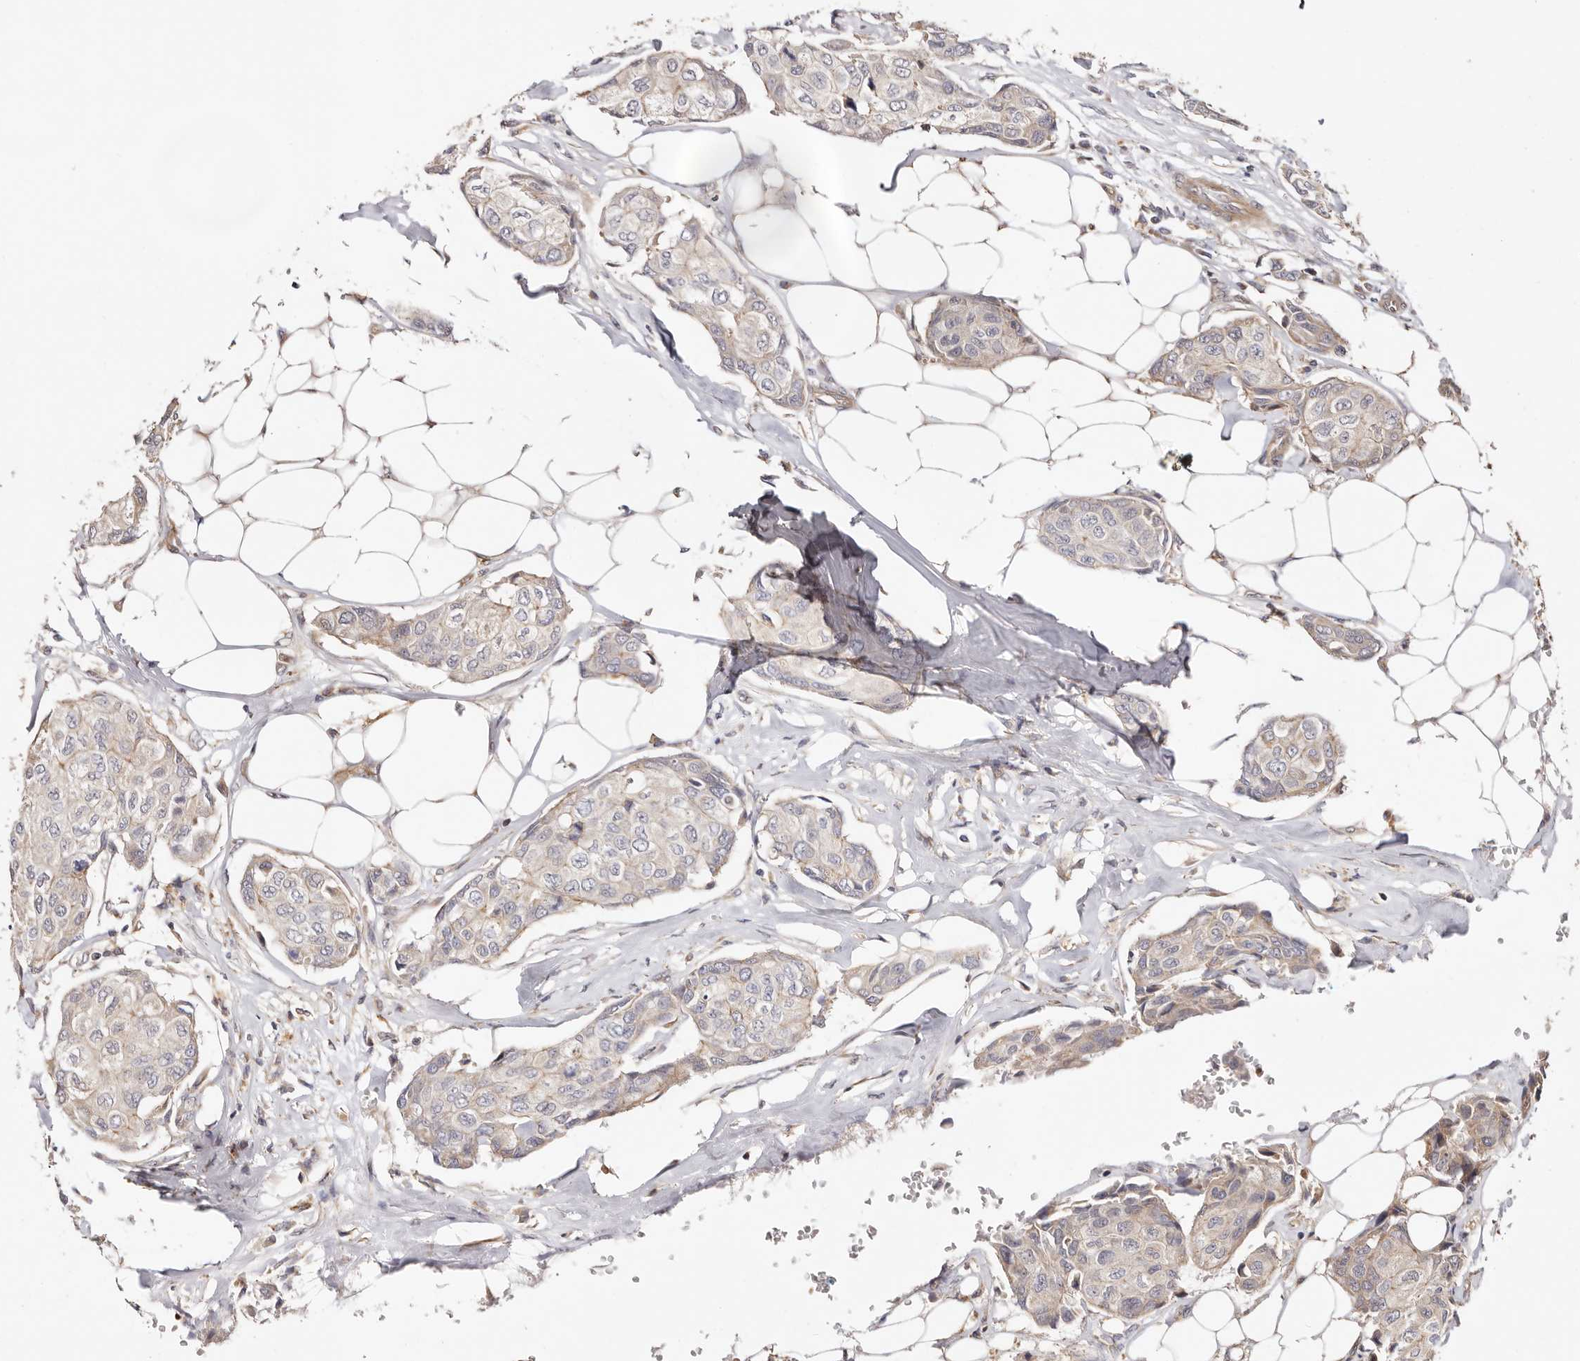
{"staining": {"intensity": "weak", "quantity": "<25%", "location": "cytoplasmic/membranous"}, "tissue": "breast cancer", "cell_type": "Tumor cells", "image_type": "cancer", "snomed": [{"axis": "morphology", "description": "Duct carcinoma"}, {"axis": "topography", "description": "Breast"}], "caption": "A micrograph of human breast cancer is negative for staining in tumor cells. (DAB (3,3'-diaminobenzidine) immunohistochemistry (IHC) visualized using brightfield microscopy, high magnification).", "gene": "MAPK1", "patient": {"sex": "female", "age": 80}}